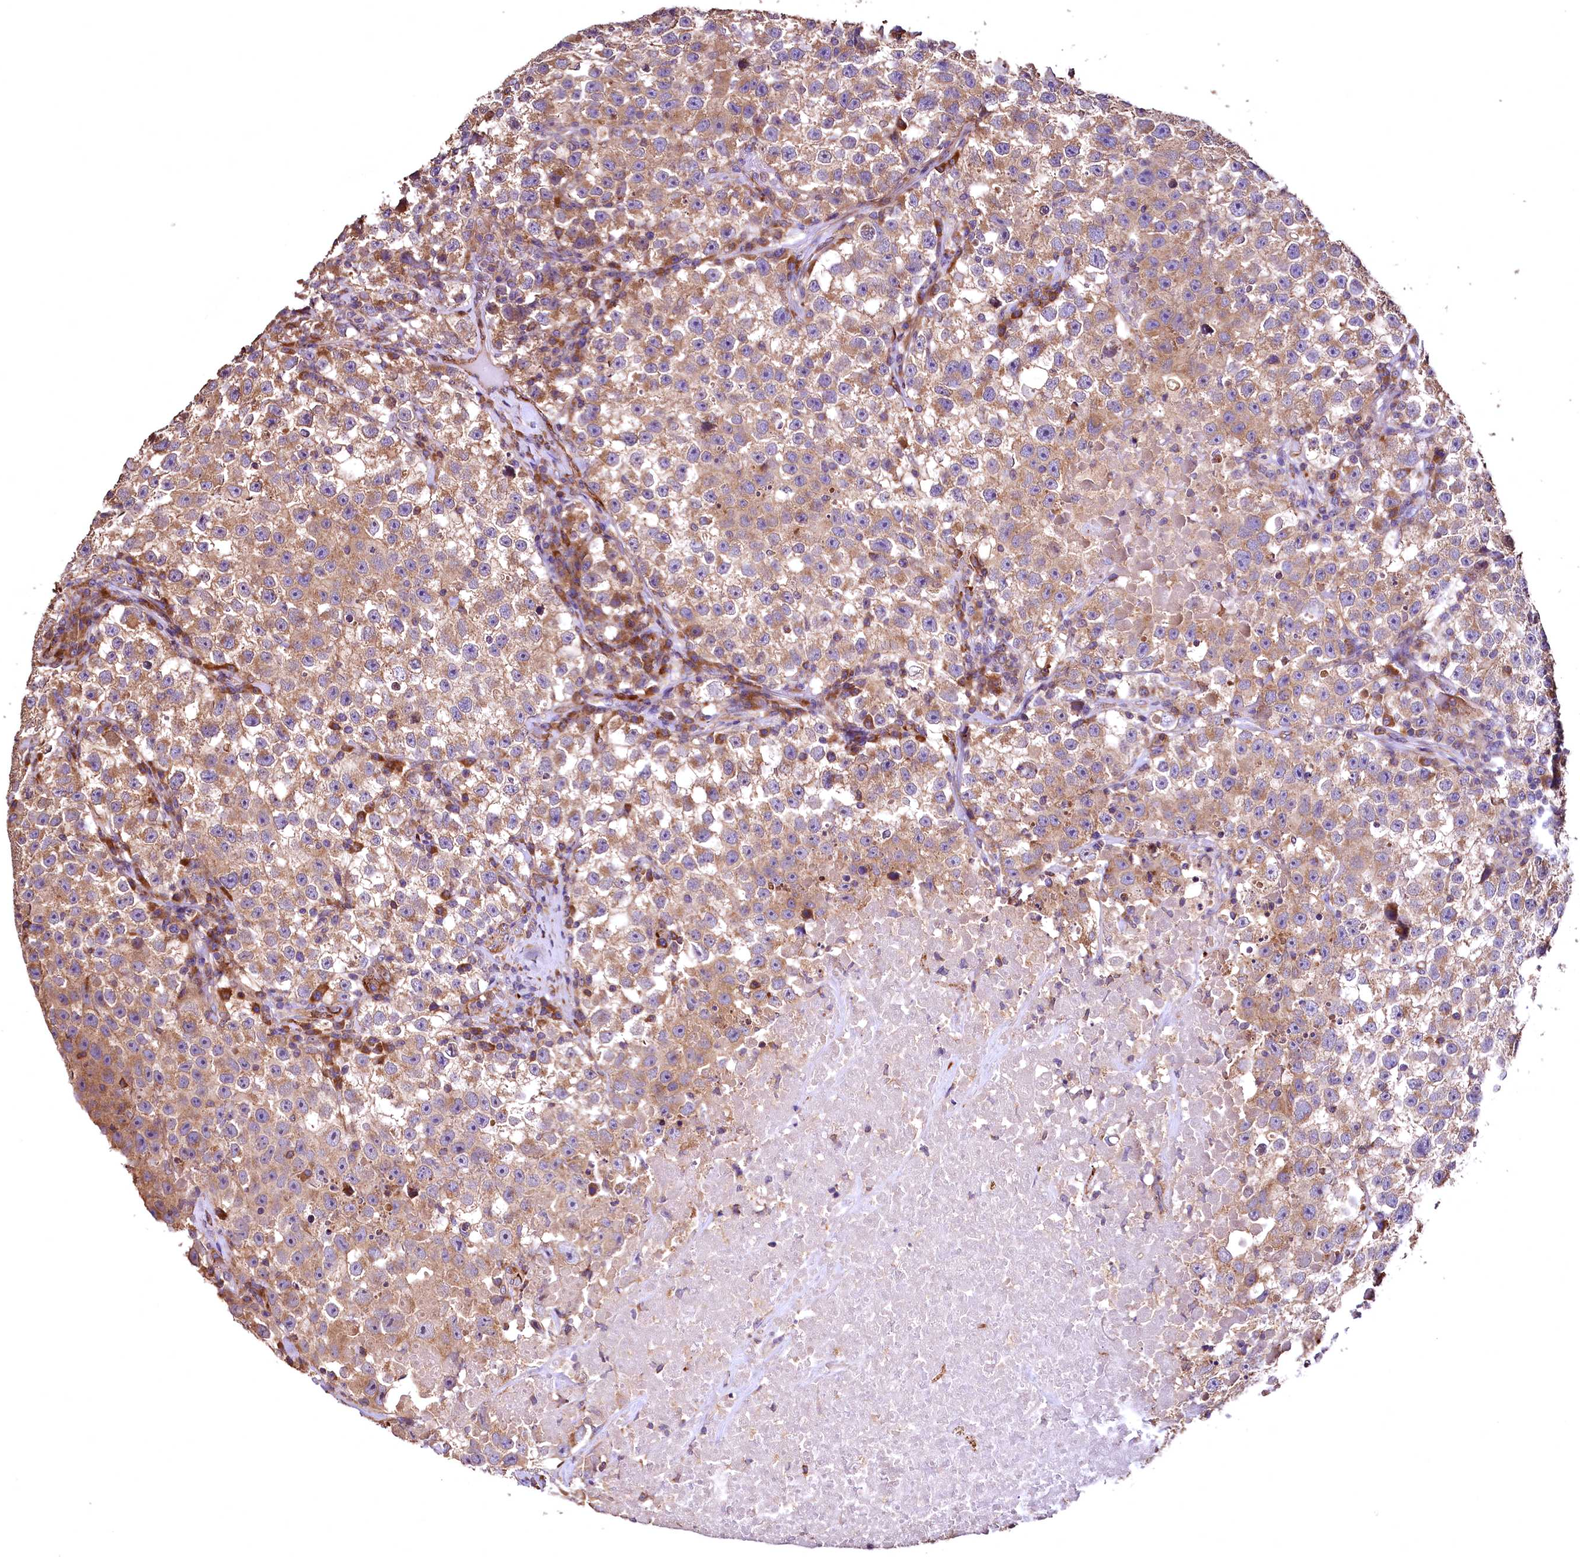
{"staining": {"intensity": "moderate", "quantity": ">75%", "location": "cytoplasmic/membranous"}, "tissue": "testis cancer", "cell_type": "Tumor cells", "image_type": "cancer", "snomed": [{"axis": "morphology", "description": "Seminoma, NOS"}, {"axis": "topography", "description": "Testis"}], "caption": "There is medium levels of moderate cytoplasmic/membranous expression in tumor cells of testis seminoma, as demonstrated by immunohistochemical staining (brown color).", "gene": "RASSF1", "patient": {"sex": "male", "age": 22}}